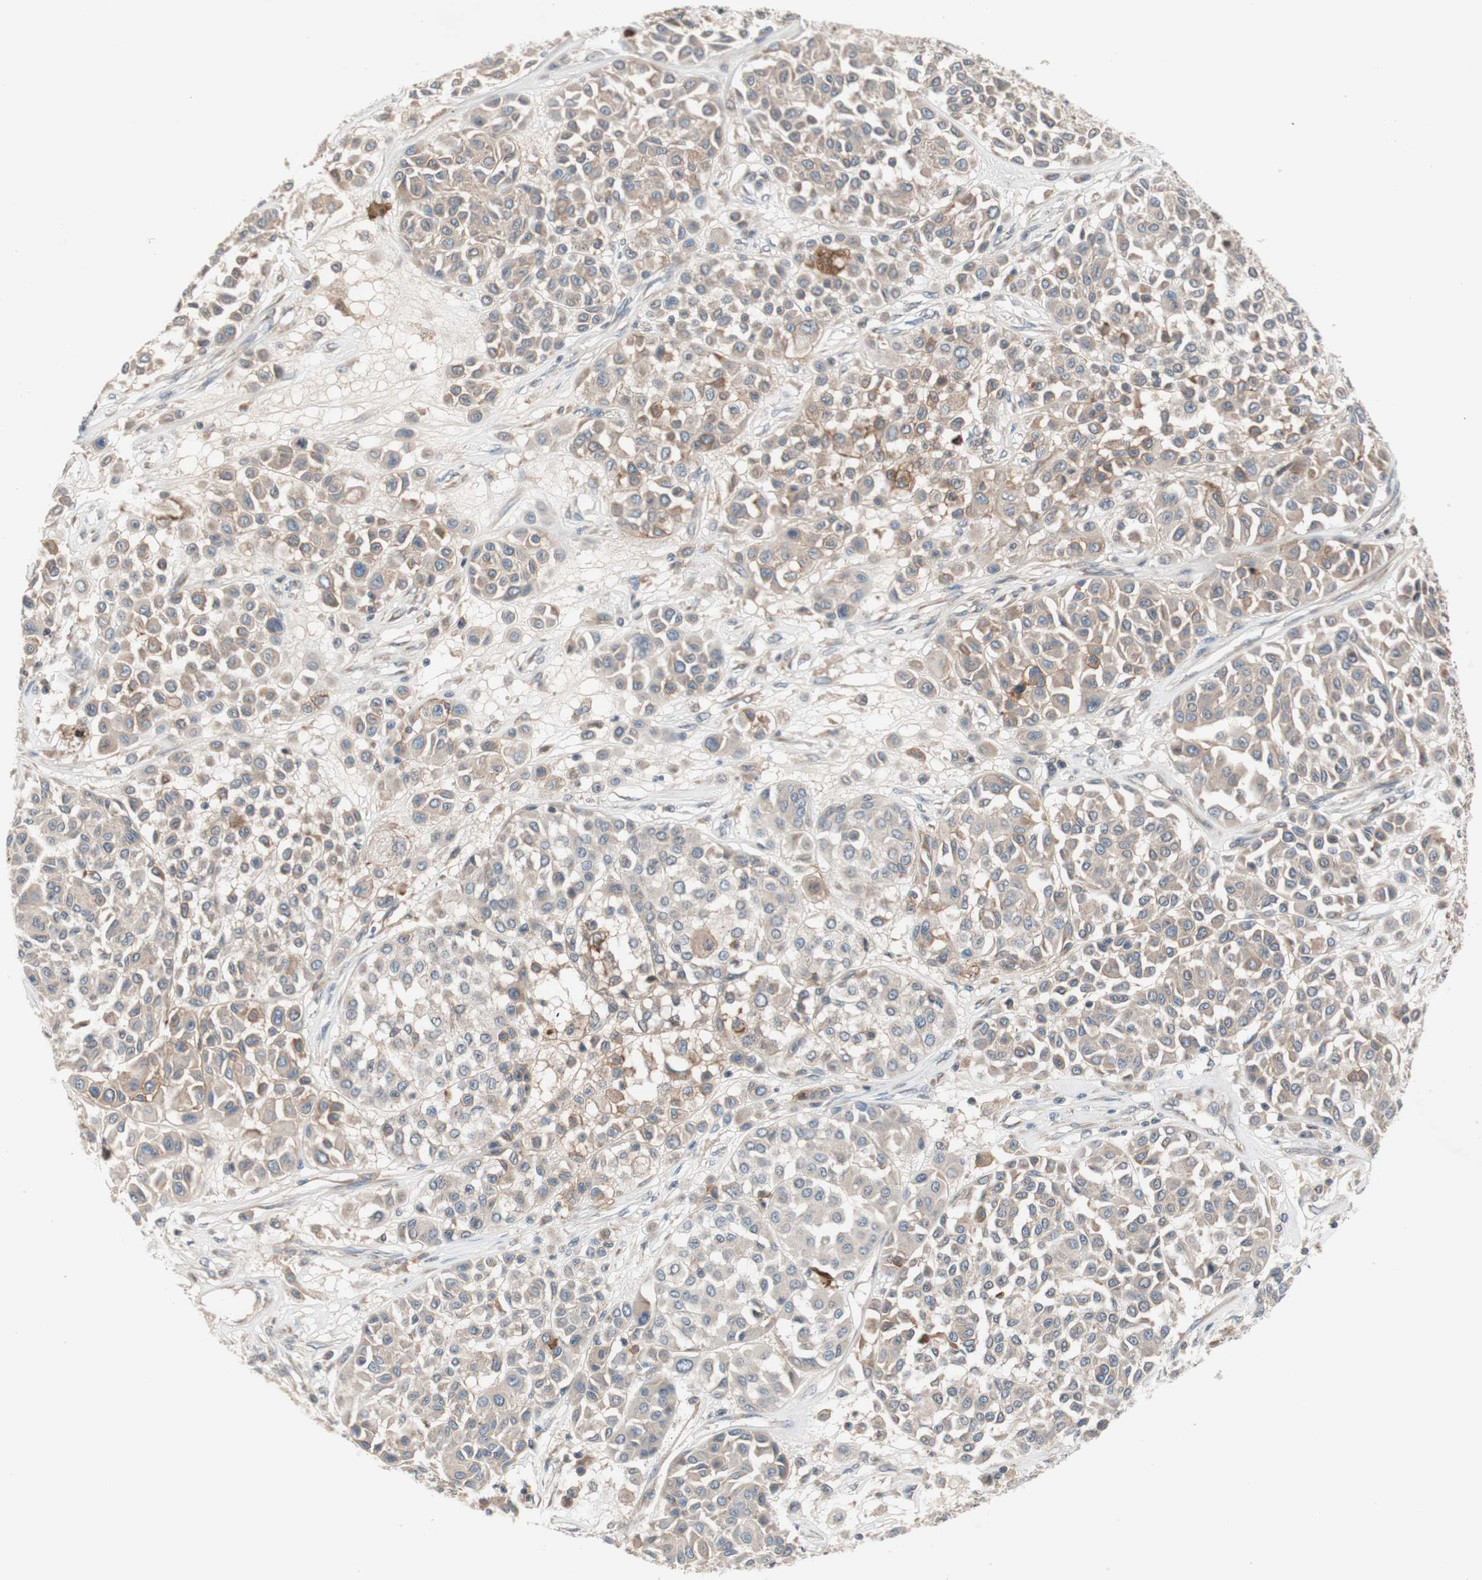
{"staining": {"intensity": "weak", "quantity": ">75%", "location": "cytoplasmic/membranous"}, "tissue": "melanoma", "cell_type": "Tumor cells", "image_type": "cancer", "snomed": [{"axis": "morphology", "description": "Malignant melanoma, Metastatic site"}, {"axis": "topography", "description": "Soft tissue"}], "caption": "Malignant melanoma (metastatic site) stained for a protein (brown) demonstrates weak cytoplasmic/membranous positive expression in approximately >75% of tumor cells.", "gene": "CD55", "patient": {"sex": "male", "age": 41}}